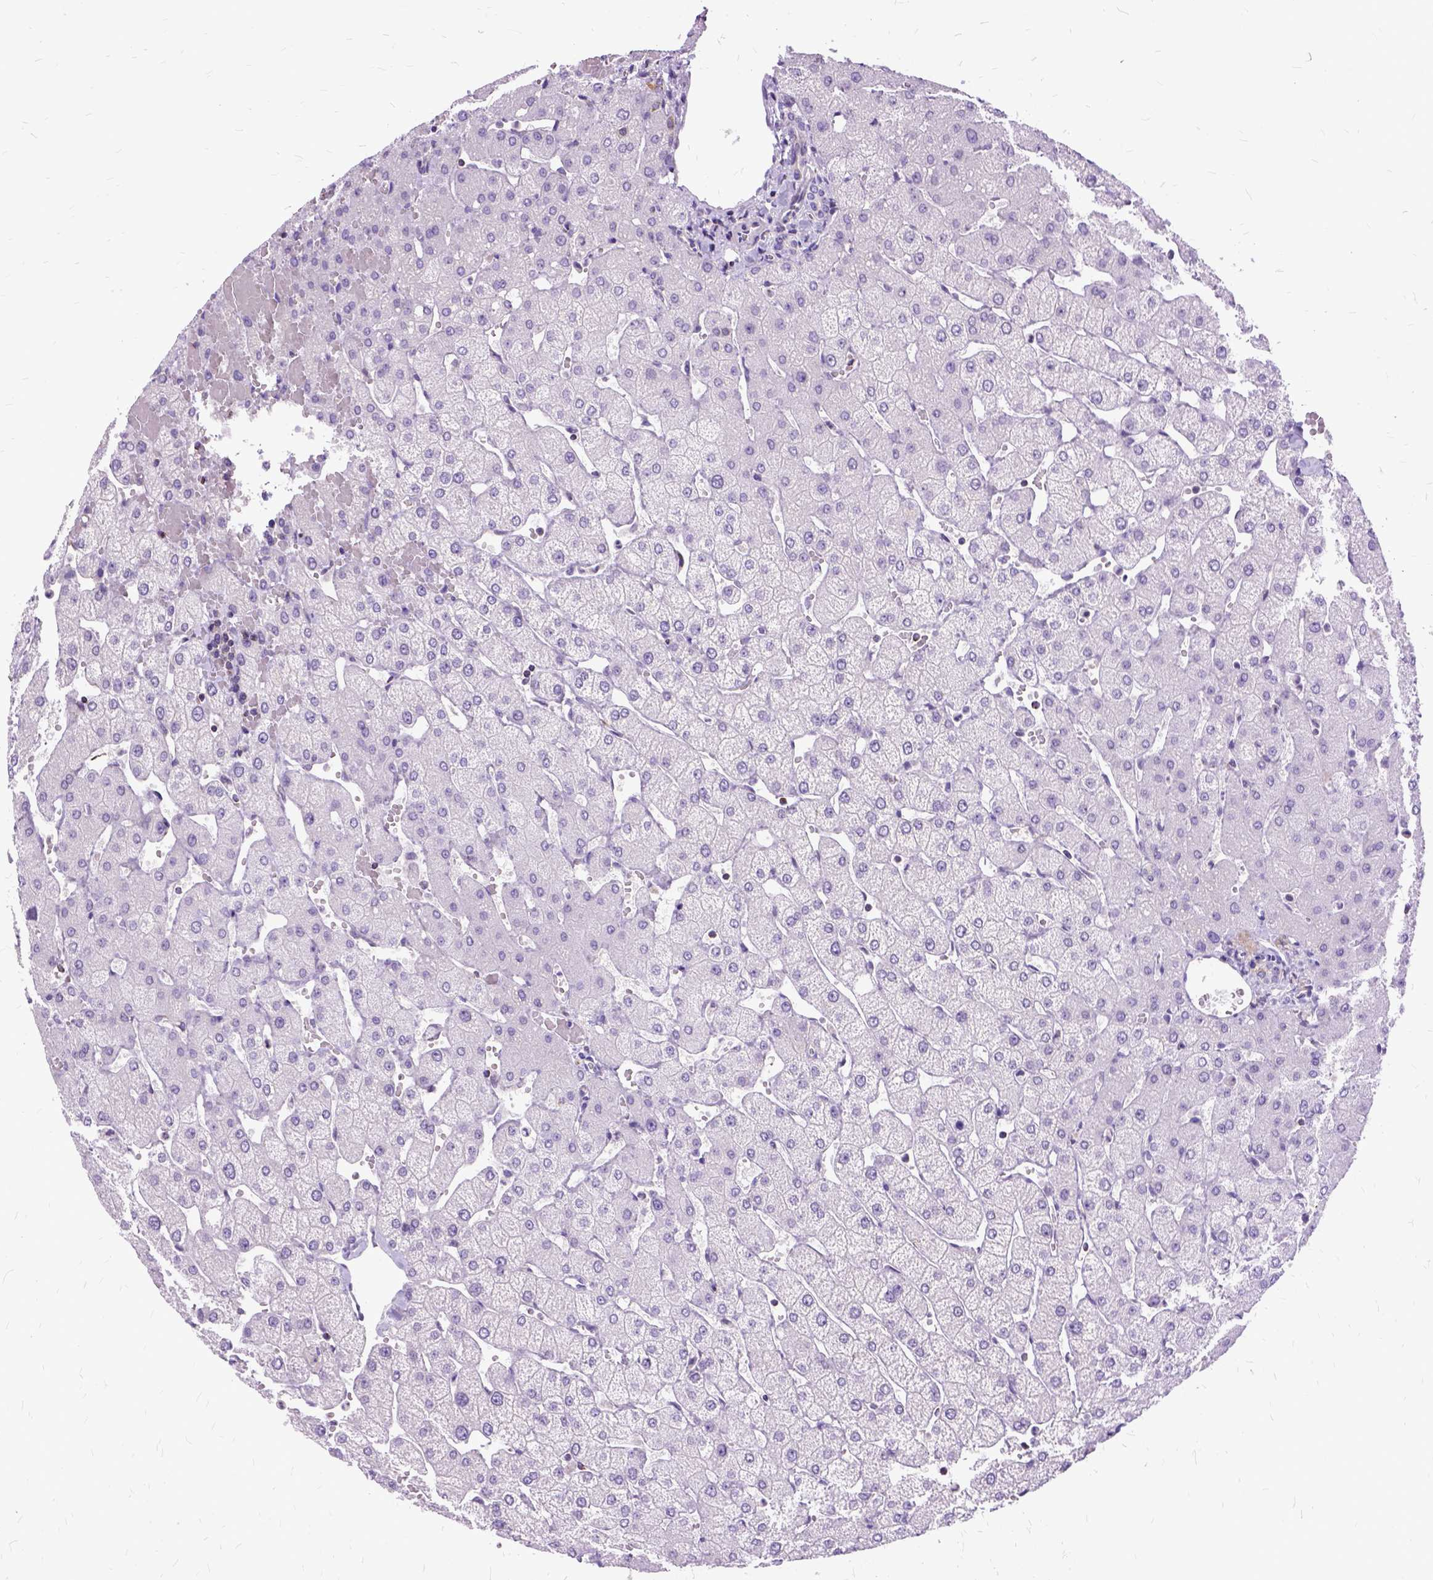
{"staining": {"intensity": "negative", "quantity": "none", "location": "none"}, "tissue": "liver", "cell_type": "Cholangiocytes", "image_type": "normal", "snomed": [{"axis": "morphology", "description": "Normal tissue, NOS"}, {"axis": "topography", "description": "Liver"}], "caption": "Immunohistochemical staining of normal human liver displays no significant expression in cholangiocytes.", "gene": "OXCT1", "patient": {"sex": "female", "age": 54}}